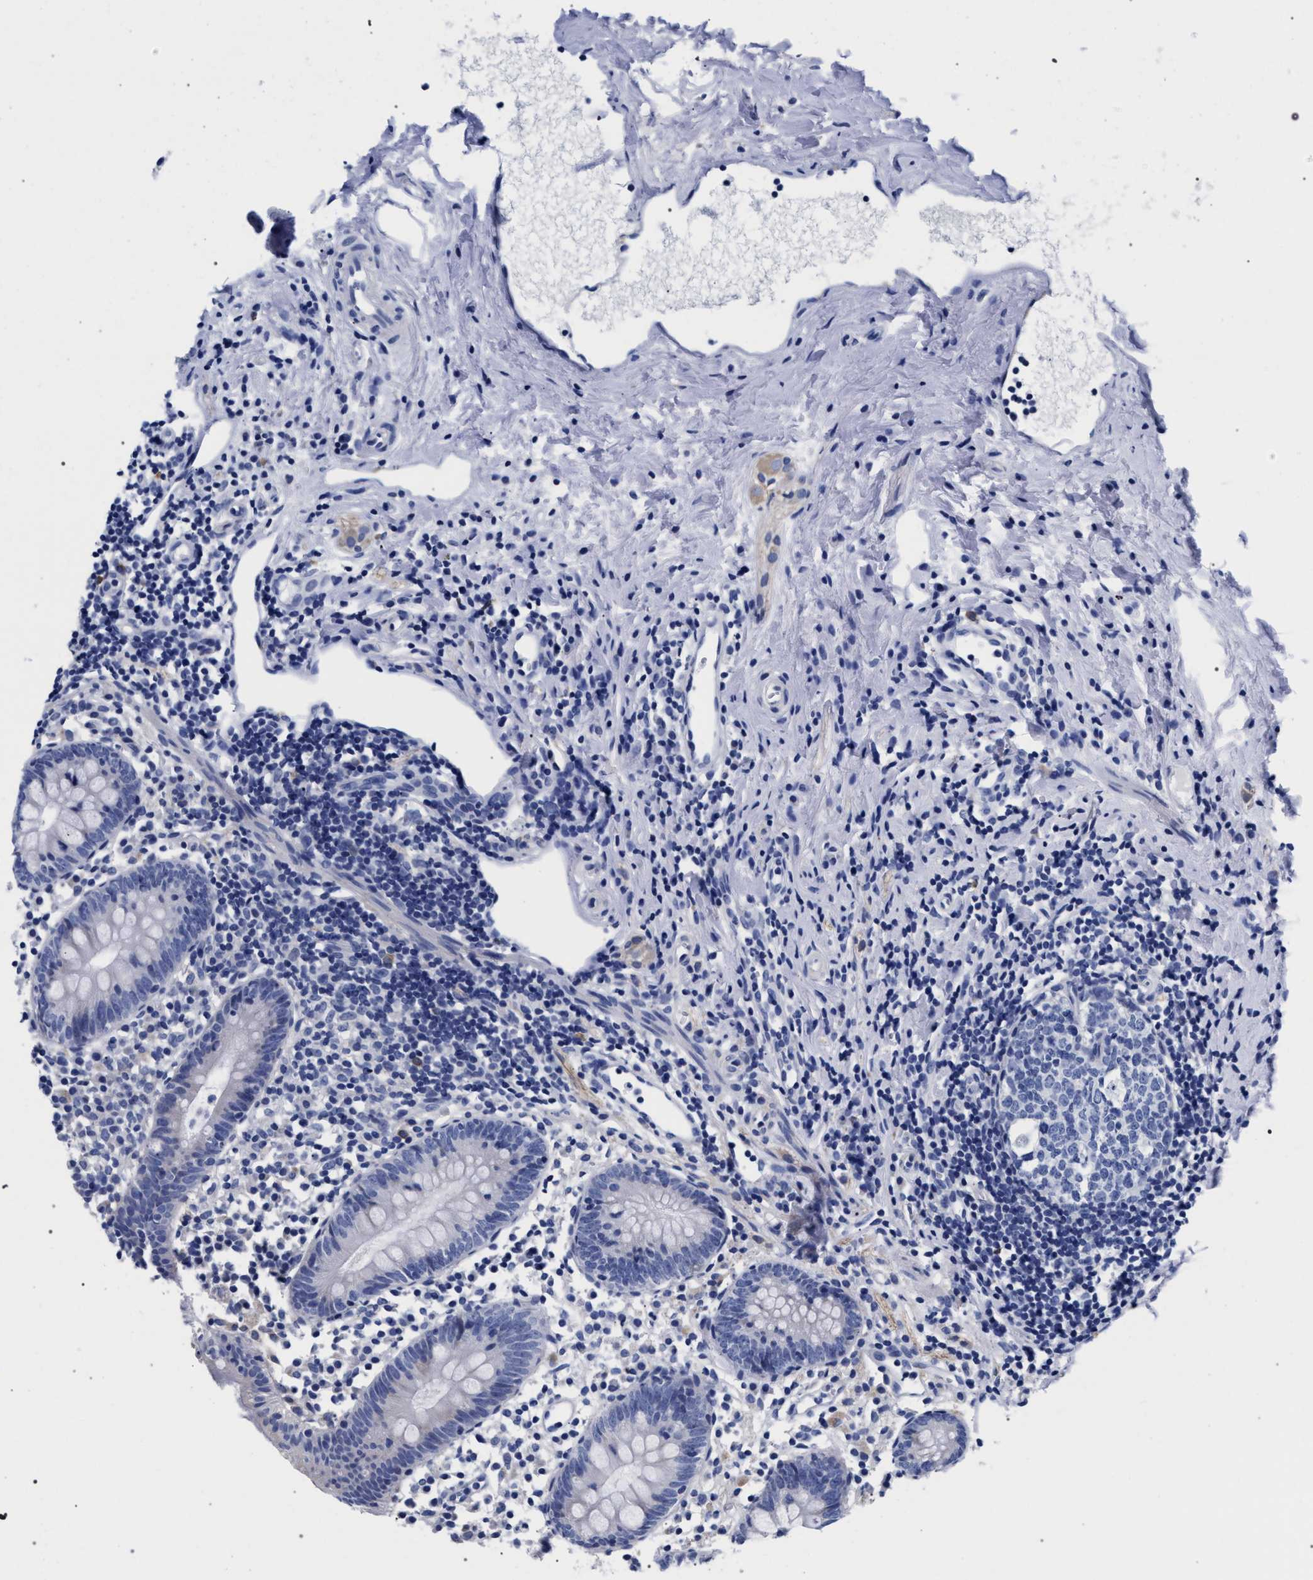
{"staining": {"intensity": "negative", "quantity": "none", "location": "none"}, "tissue": "appendix", "cell_type": "Glandular cells", "image_type": "normal", "snomed": [{"axis": "morphology", "description": "Normal tissue, NOS"}, {"axis": "topography", "description": "Appendix"}], "caption": "Photomicrograph shows no significant protein positivity in glandular cells of benign appendix.", "gene": "AKAP4", "patient": {"sex": "female", "age": 20}}